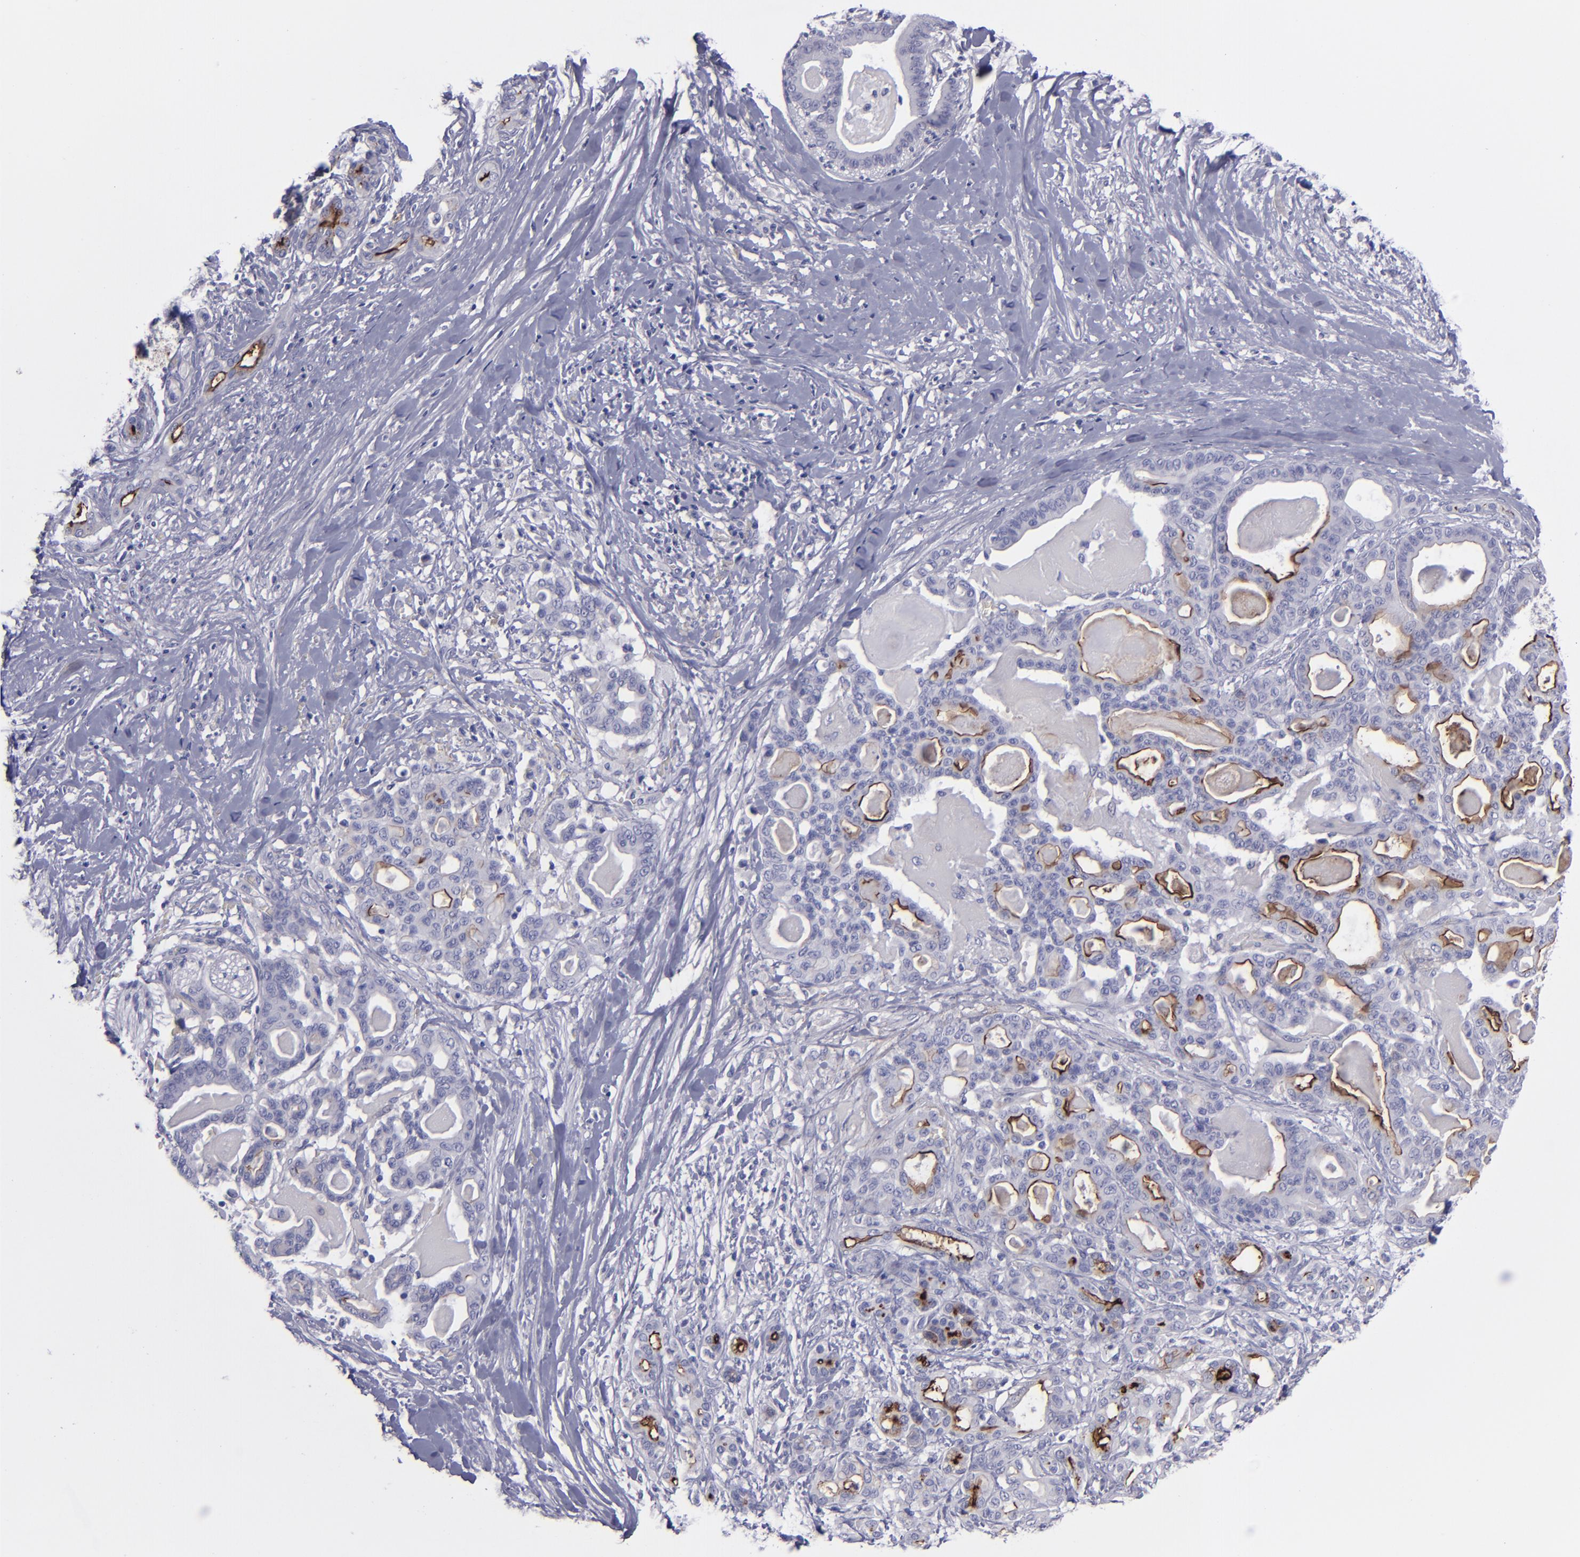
{"staining": {"intensity": "moderate", "quantity": "25%-75%", "location": "cytoplasmic/membranous"}, "tissue": "pancreatic cancer", "cell_type": "Tumor cells", "image_type": "cancer", "snomed": [{"axis": "morphology", "description": "Adenocarcinoma, NOS"}, {"axis": "topography", "description": "Pancreas"}], "caption": "Pancreatic adenocarcinoma stained with a brown dye reveals moderate cytoplasmic/membranous positive staining in approximately 25%-75% of tumor cells.", "gene": "ANPEP", "patient": {"sex": "male", "age": 63}}